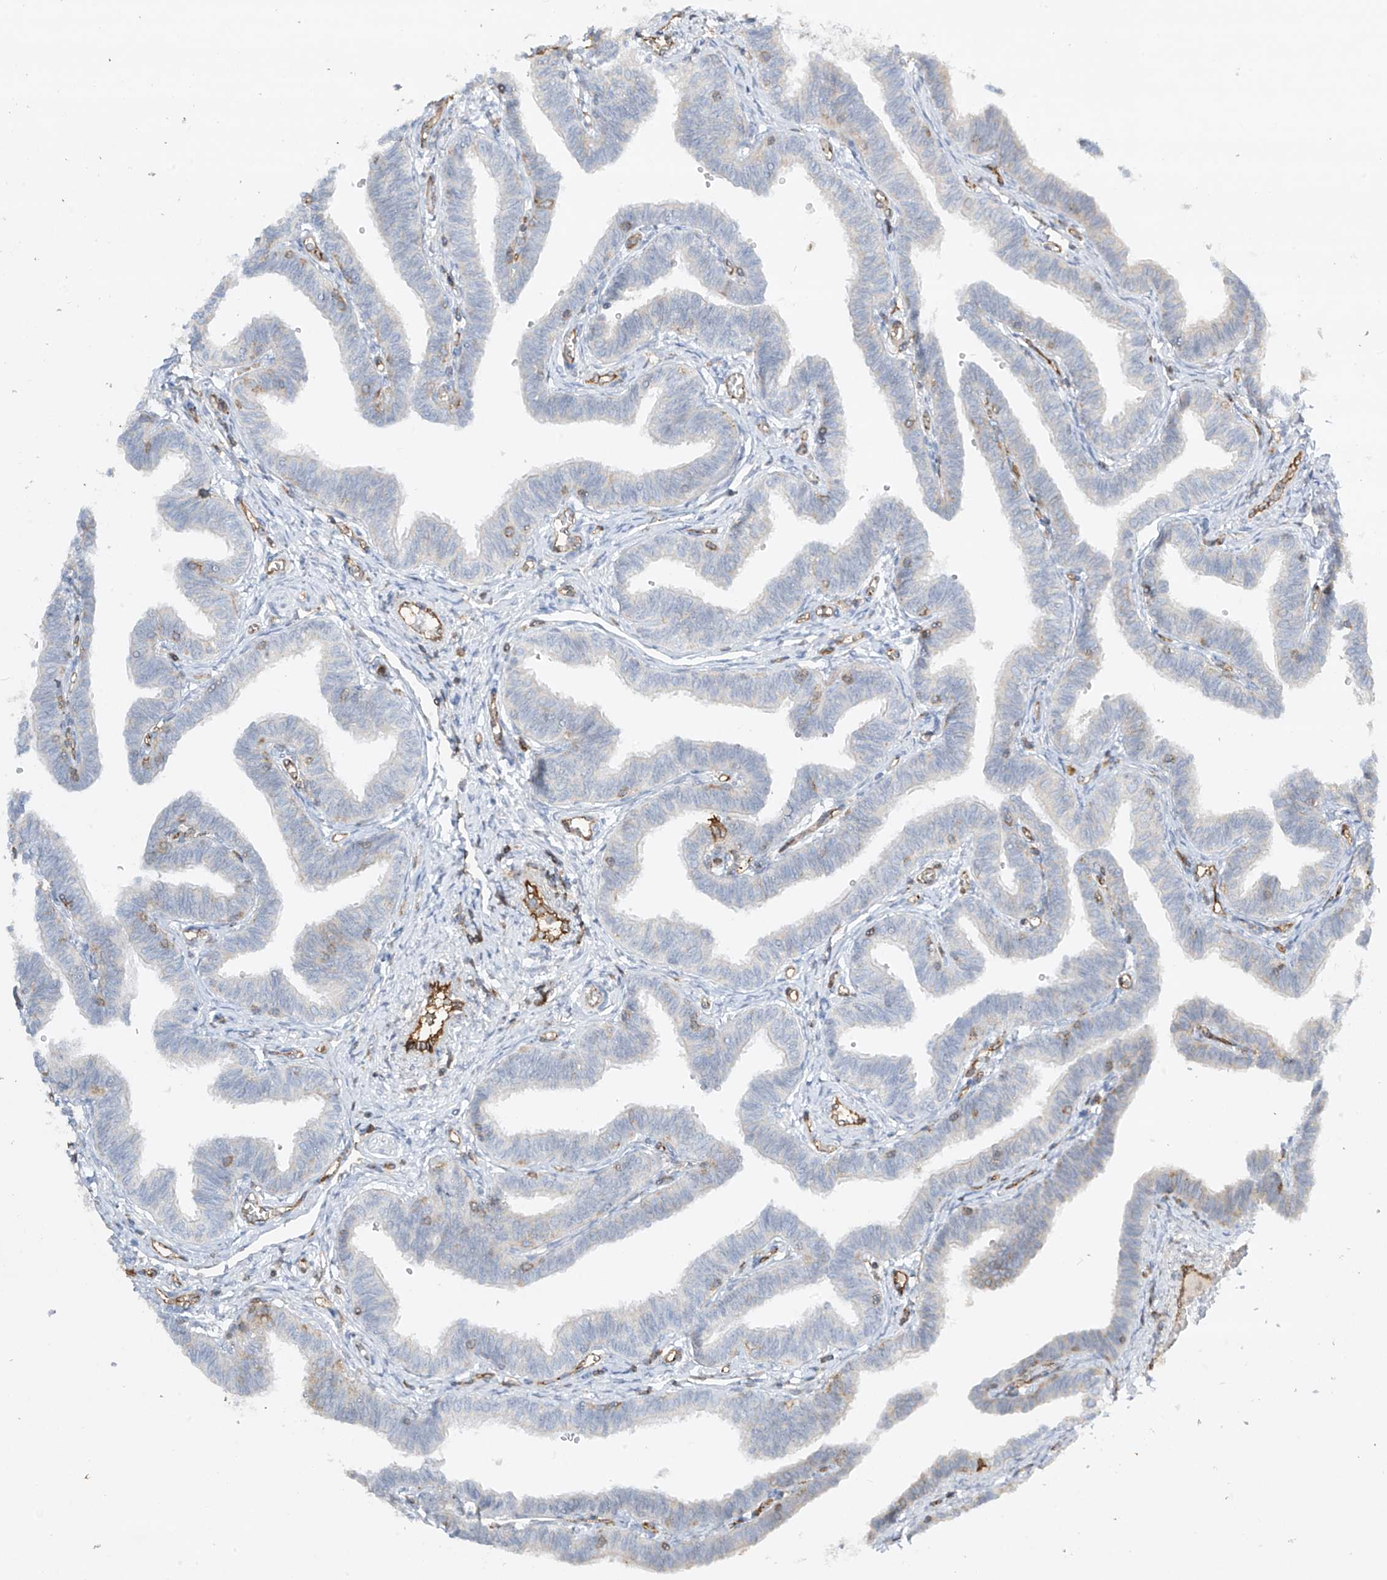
{"staining": {"intensity": "negative", "quantity": "none", "location": "none"}, "tissue": "fallopian tube", "cell_type": "Glandular cells", "image_type": "normal", "snomed": [{"axis": "morphology", "description": "Normal tissue, NOS"}, {"axis": "topography", "description": "Fallopian tube"}, {"axis": "topography", "description": "Ovary"}], "caption": "Immunohistochemistry (IHC) micrograph of unremarkable fallopian tube: human fallopian tube stained with DAB (3,3'-diaminobenzidine) displays no significant protein staining in glandular cells.", "gene": "HLA", "patient": {"sex": "female", "age": 23}}